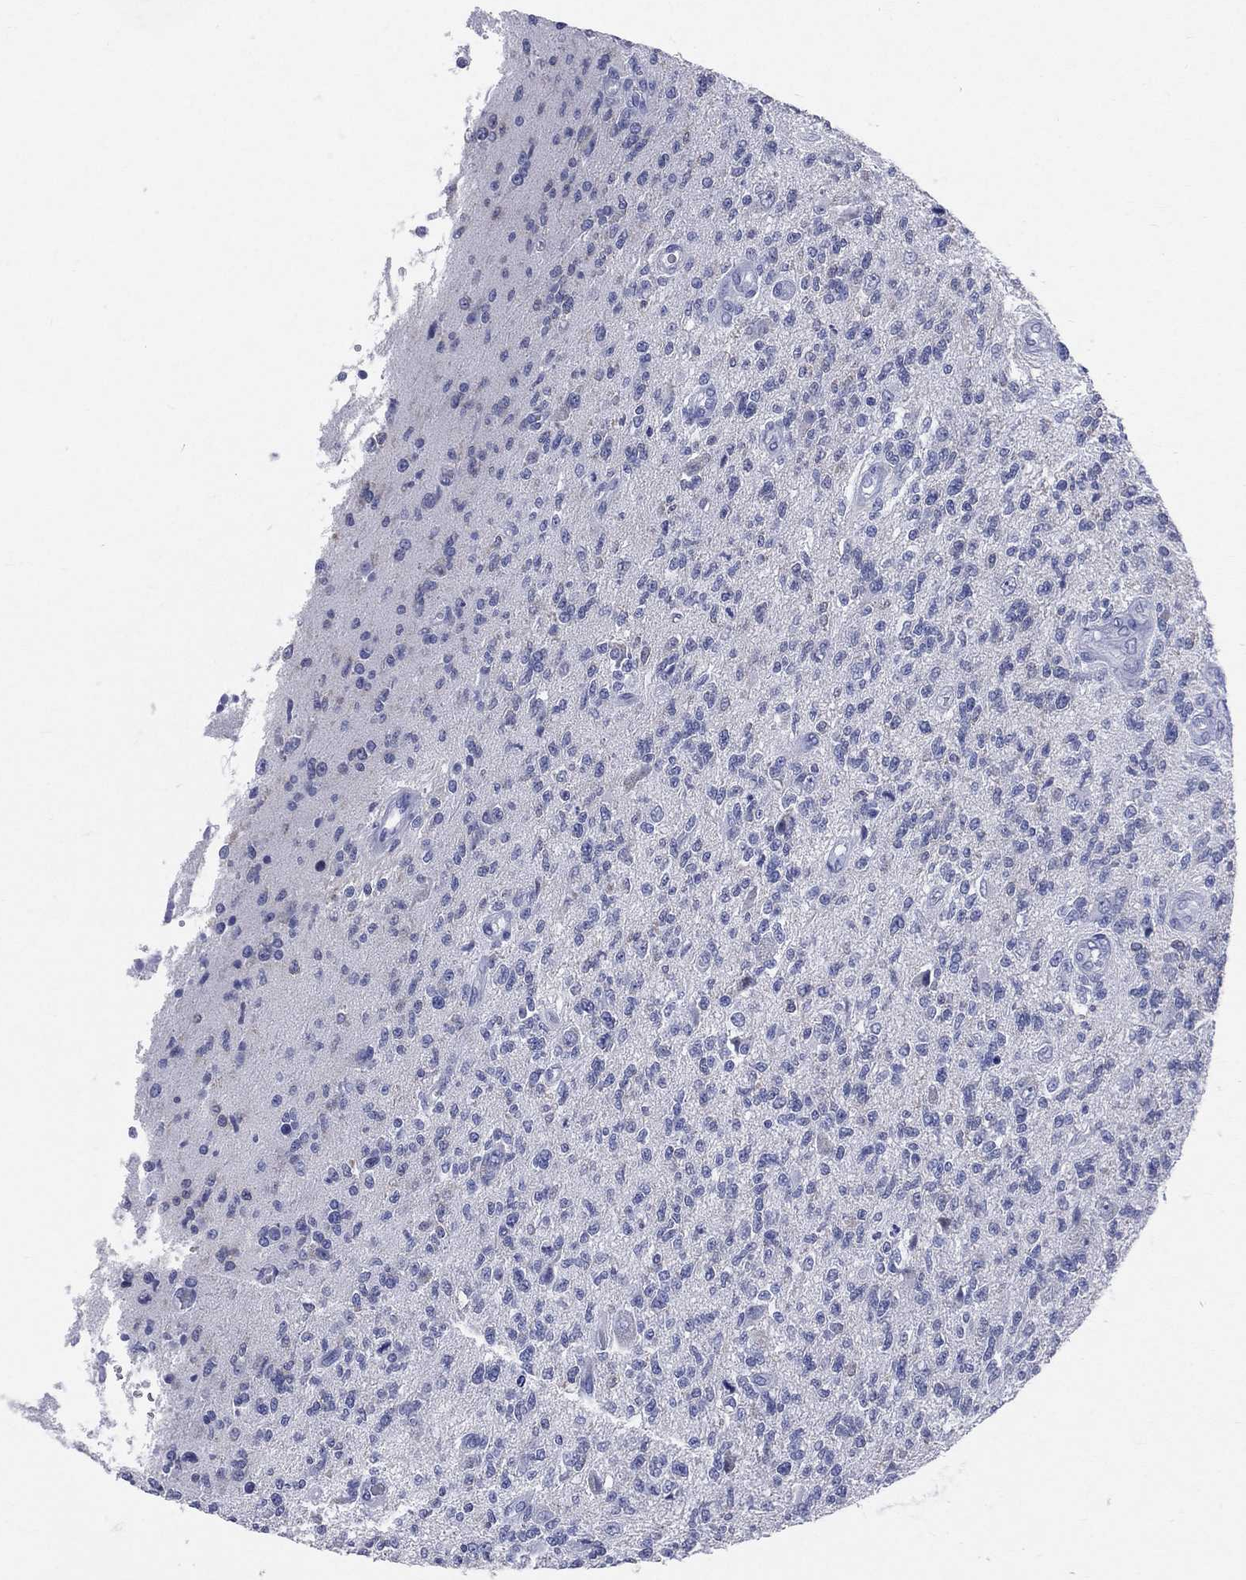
{"staining": {"intensity": "negative", "quantity": "none", "location": "none"}, "tissue": "glioma", "cell_type": "Tumor cells", "image_type": "cancer", "snomed": [{"axis": "morphology", "description": "Glioma, malignant, High grade"}, {"axis": "topography", "description": "Brain"}], "caption": "Tumor cells show no significant protein staining in glioma.", "gene": "CYLC1", "patient": {"sex": "male", "age": 56}}